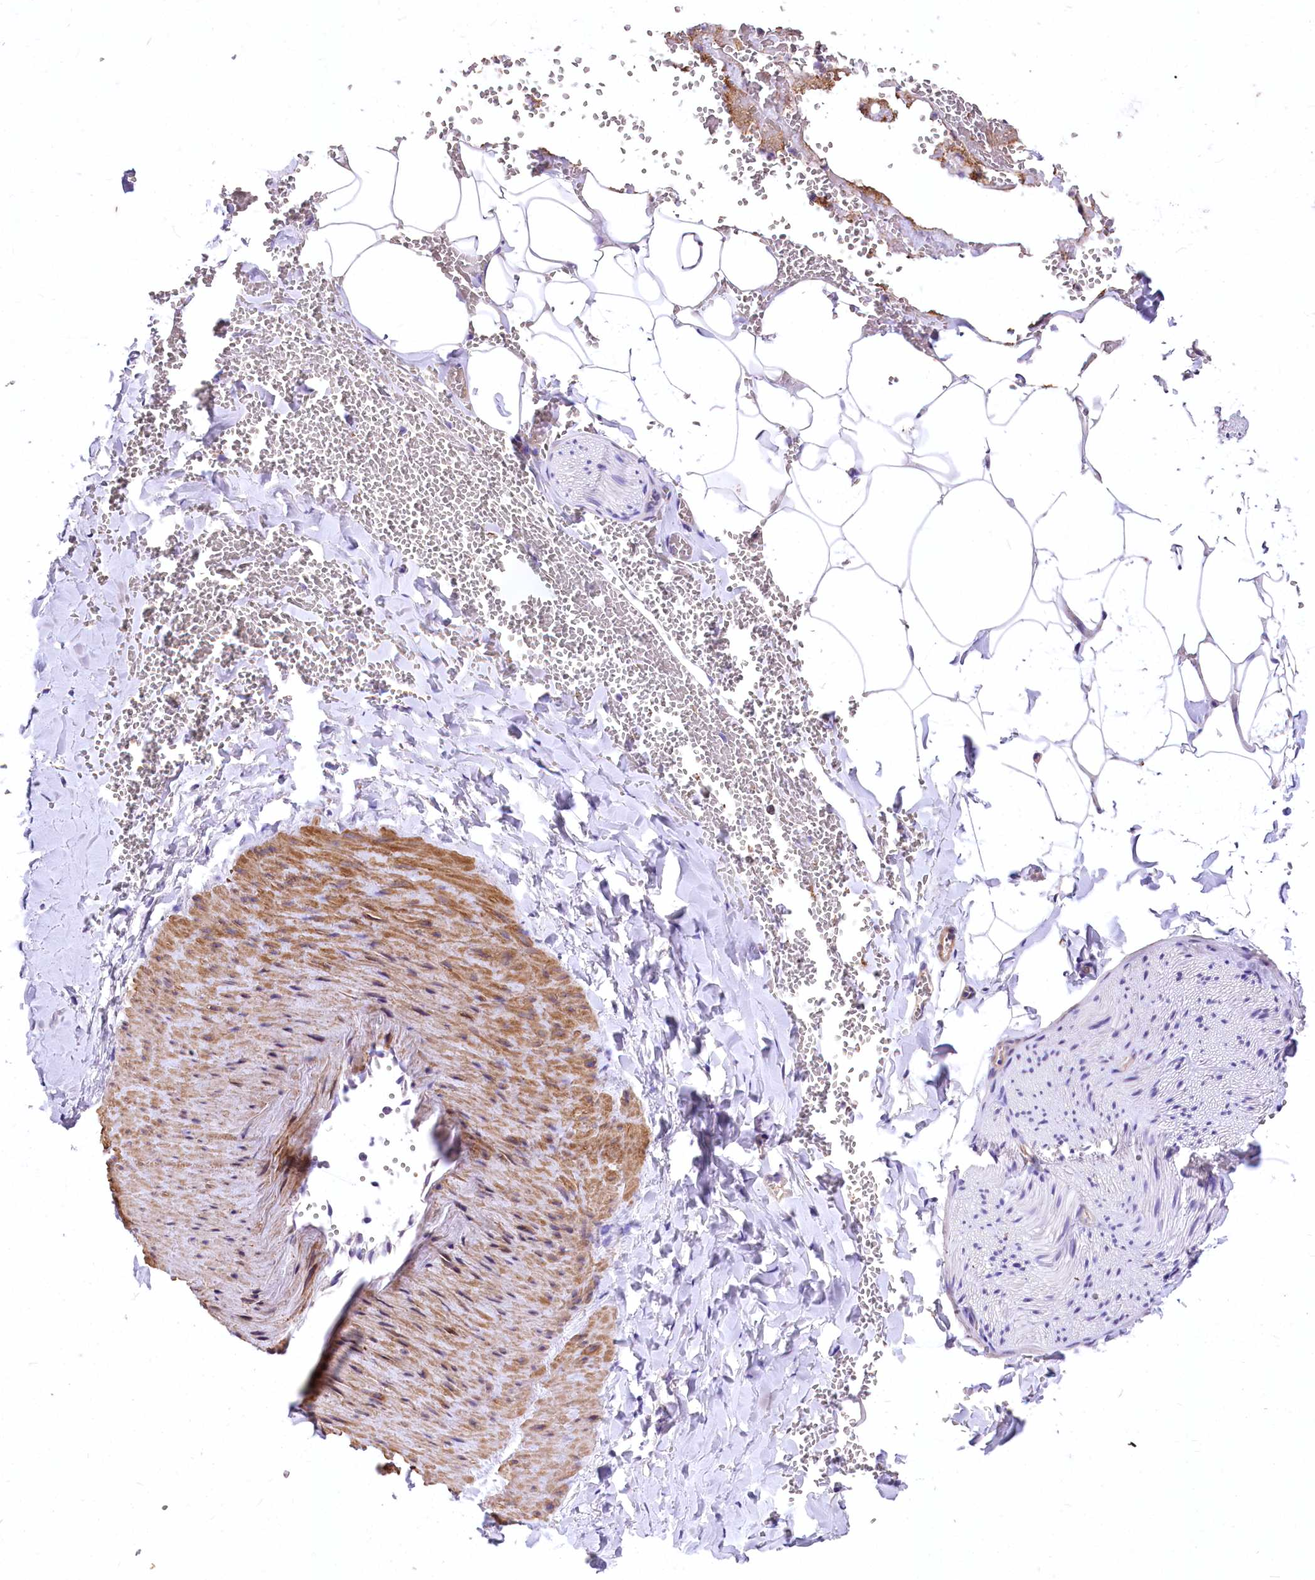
{"staining": {"intensity": "negative", "quantity": "none", "location": "none"}, "tissue": "adipose tissue", "cell_type": "Adipocytes", "image_type": "normal", "snomed": [{"axis": "morphology", "description": "Normal tissue, NOS"}, {"axis": "topography", "description": "Gallbladder"}, {"axis": "topography", "description": "Peripheral nerve tissue"}], "caption": "Immunohistochemistry (IHC) micrograph of unremarkable adipose tissue stained for a protein (brown), which demonstrates no staining in adipocytes. (Stains: DAB immunohistochemistry with hematoxylin counter stain, Microscopy: brightfield microscopy at high magnification).", "gene": "RDH16", "patient": {"sex": "male", "age": 38}}